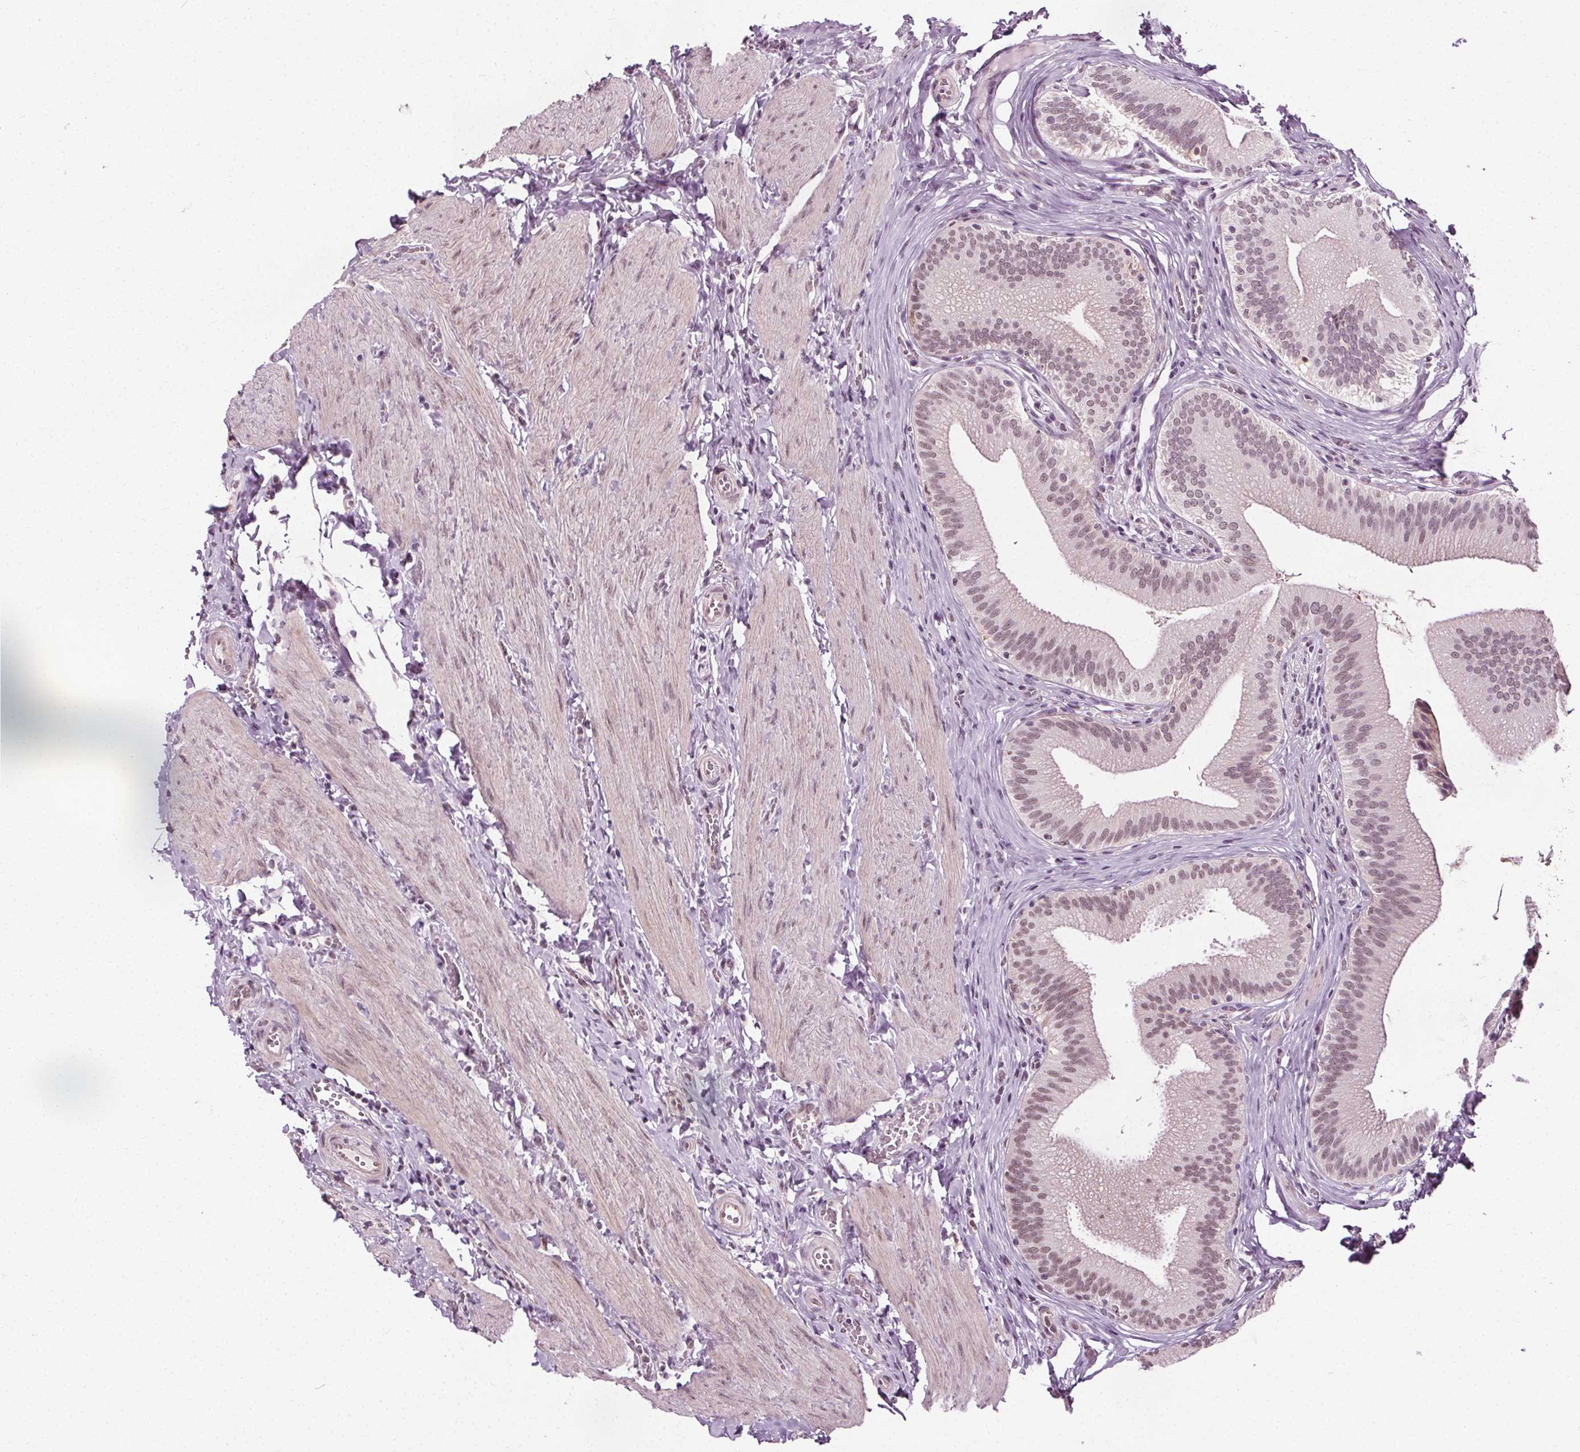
{"staining": {"intensity": "weak", "quantity": "25%-75%", "location": "nuclear"}, "tissue": "gallbladder", "cell_type": "Glandular cells", "image_type": "normal", "snomed": [{"axis": "morphology", "description": "Normal tissue, NOS"}, {"axis": "topography", "description": "Gallbladder"}], "caption": "Benign gallbladder was stained to show a protein in brown. There is low levels of weak nuclear staining in approximately 25%-75% of glandular cells.", "gene": "CEBPA", "patient": {"sex": "male", "age": 17}}